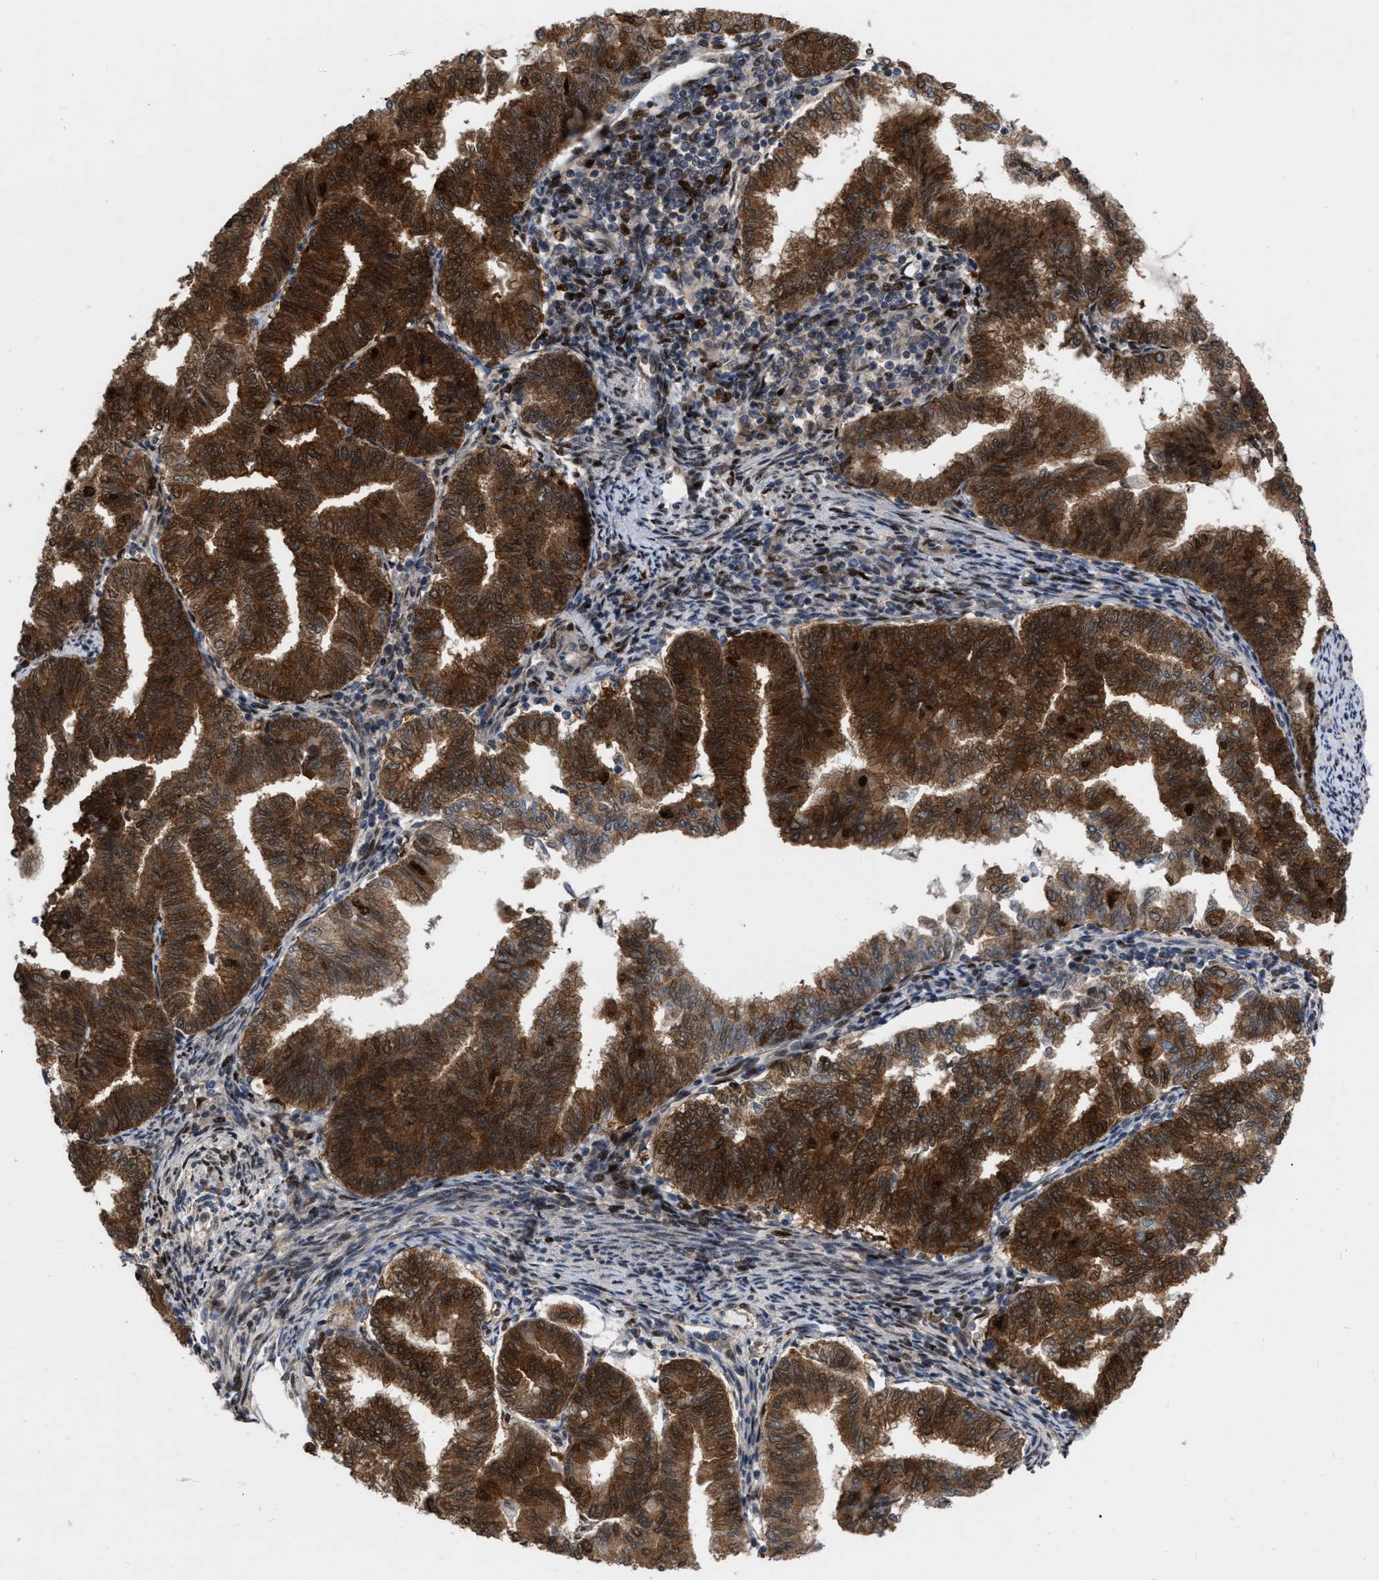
{"staining": {"intensity": "strong", "quantity": ">75%", "location": "cytoplasmic/membranous,nuclear"}, "tissue": "endometrial cancer", "cell_type": "Tumor cells", "image_type": "cancer", "snomed": [{"axis": "morphology", "description": "Polyp, NOS"}, {"axis": "morphology", "description": "Adenocarcinoma, NOS"}, {"axis": "morphology", "description": "Adenoma, NOS"}, {"axis": "topography", "description": "Endometrium"}], "caption": "Immunohistochemistry micrograph of neoplastic tissue: human endometrial cancer (polyp) stained using IHC demonstrates high levels of strong protein expression localized specifically in the cytoplasmic/membranous and nuclear of tumor cells, appearing as a cytoplasmic/membranous and nuclear brown color.", "gene": "MDM4", "patient": {"sex": "female", "age": 79}}